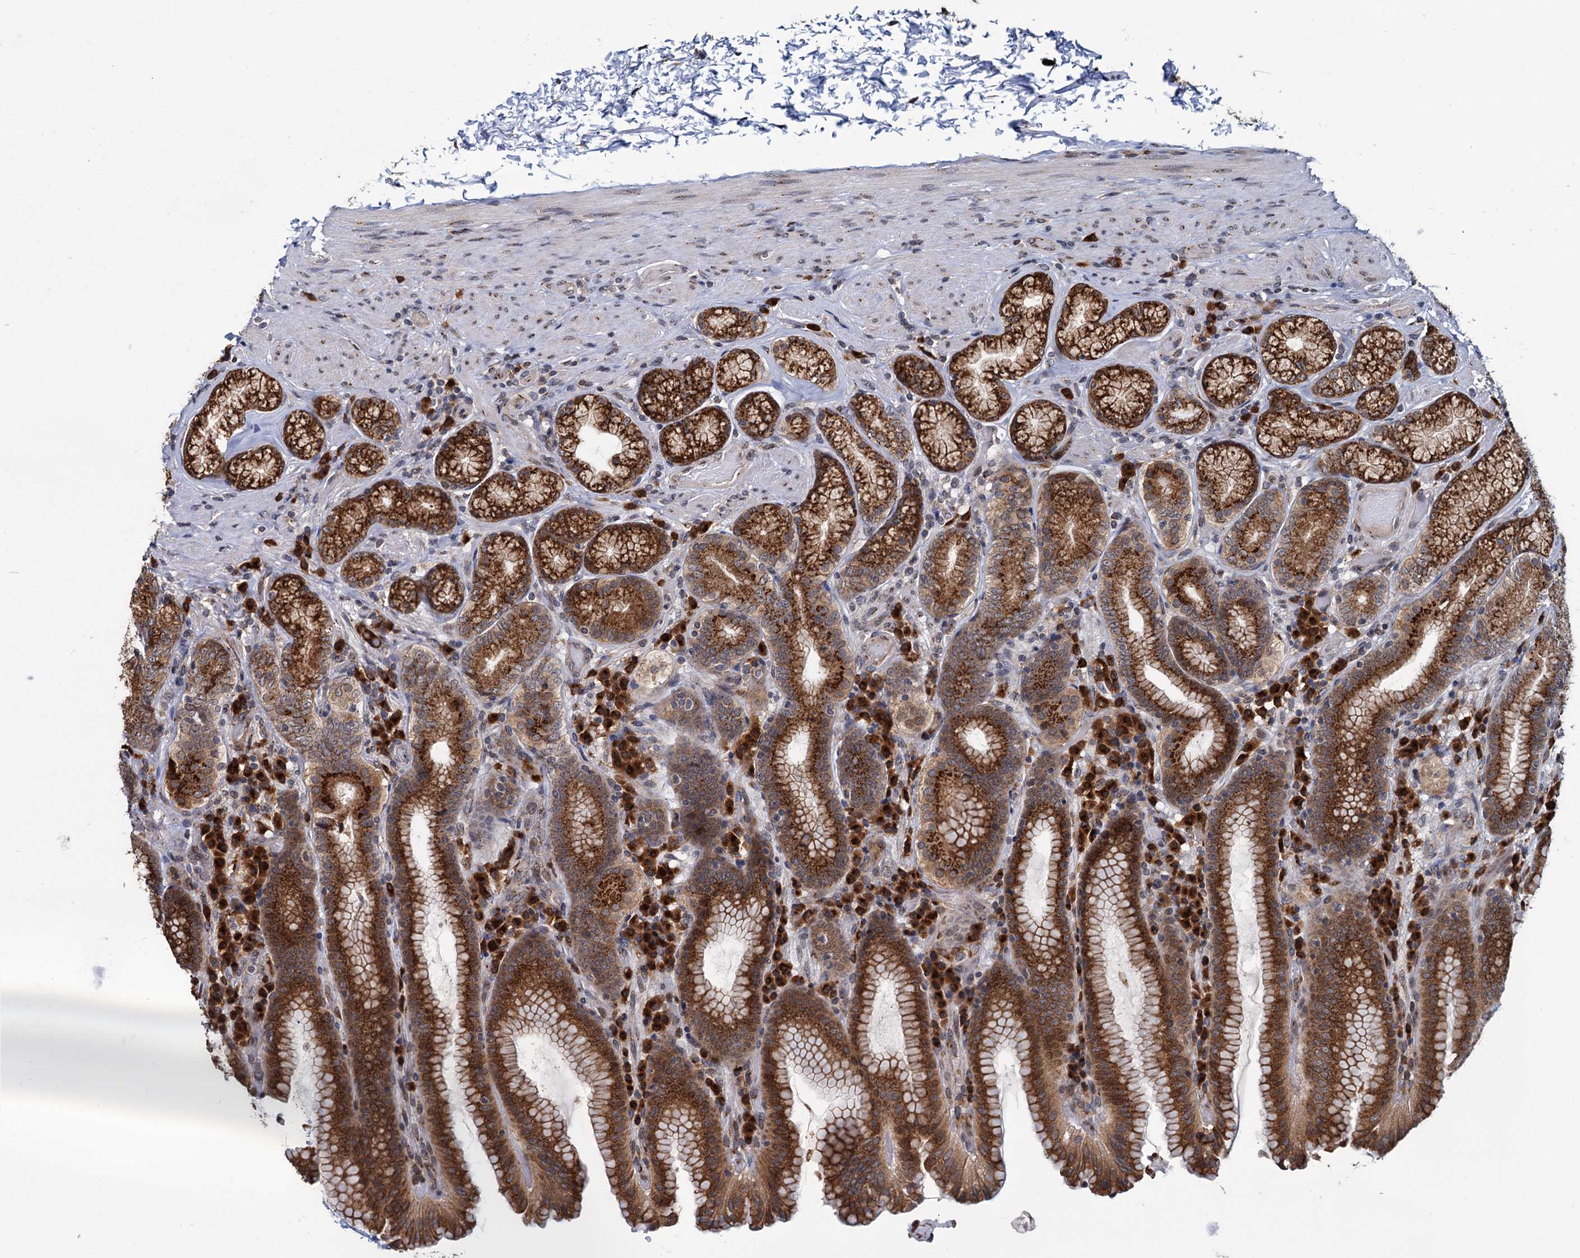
{"staining": {"intensity": "strong", "quantity": ">75%", "location": "cytoplasmic/membranous"}, "tissue": "stomach", "cell_type": "Glandular cells", "image_type": "normal", "snomed": [{"axis": "morphology", "description": "Normal tissue, NOS"}, {"axis": "topography", "description": "Stomach, upper"}, {"axis": "topography", "description": "Stomach, lower"}], "caption": "A high-resolution histopathology image shows IHC staining of benign stomach, which demonstrates strong cytoplasmic/membranous positivity in approximately >75% of glandular cells. (DAB IHC with brightfield microscopy, high magnification).", "gene": "SAAL1", "patient": {"sex": "female", "age": 76}}